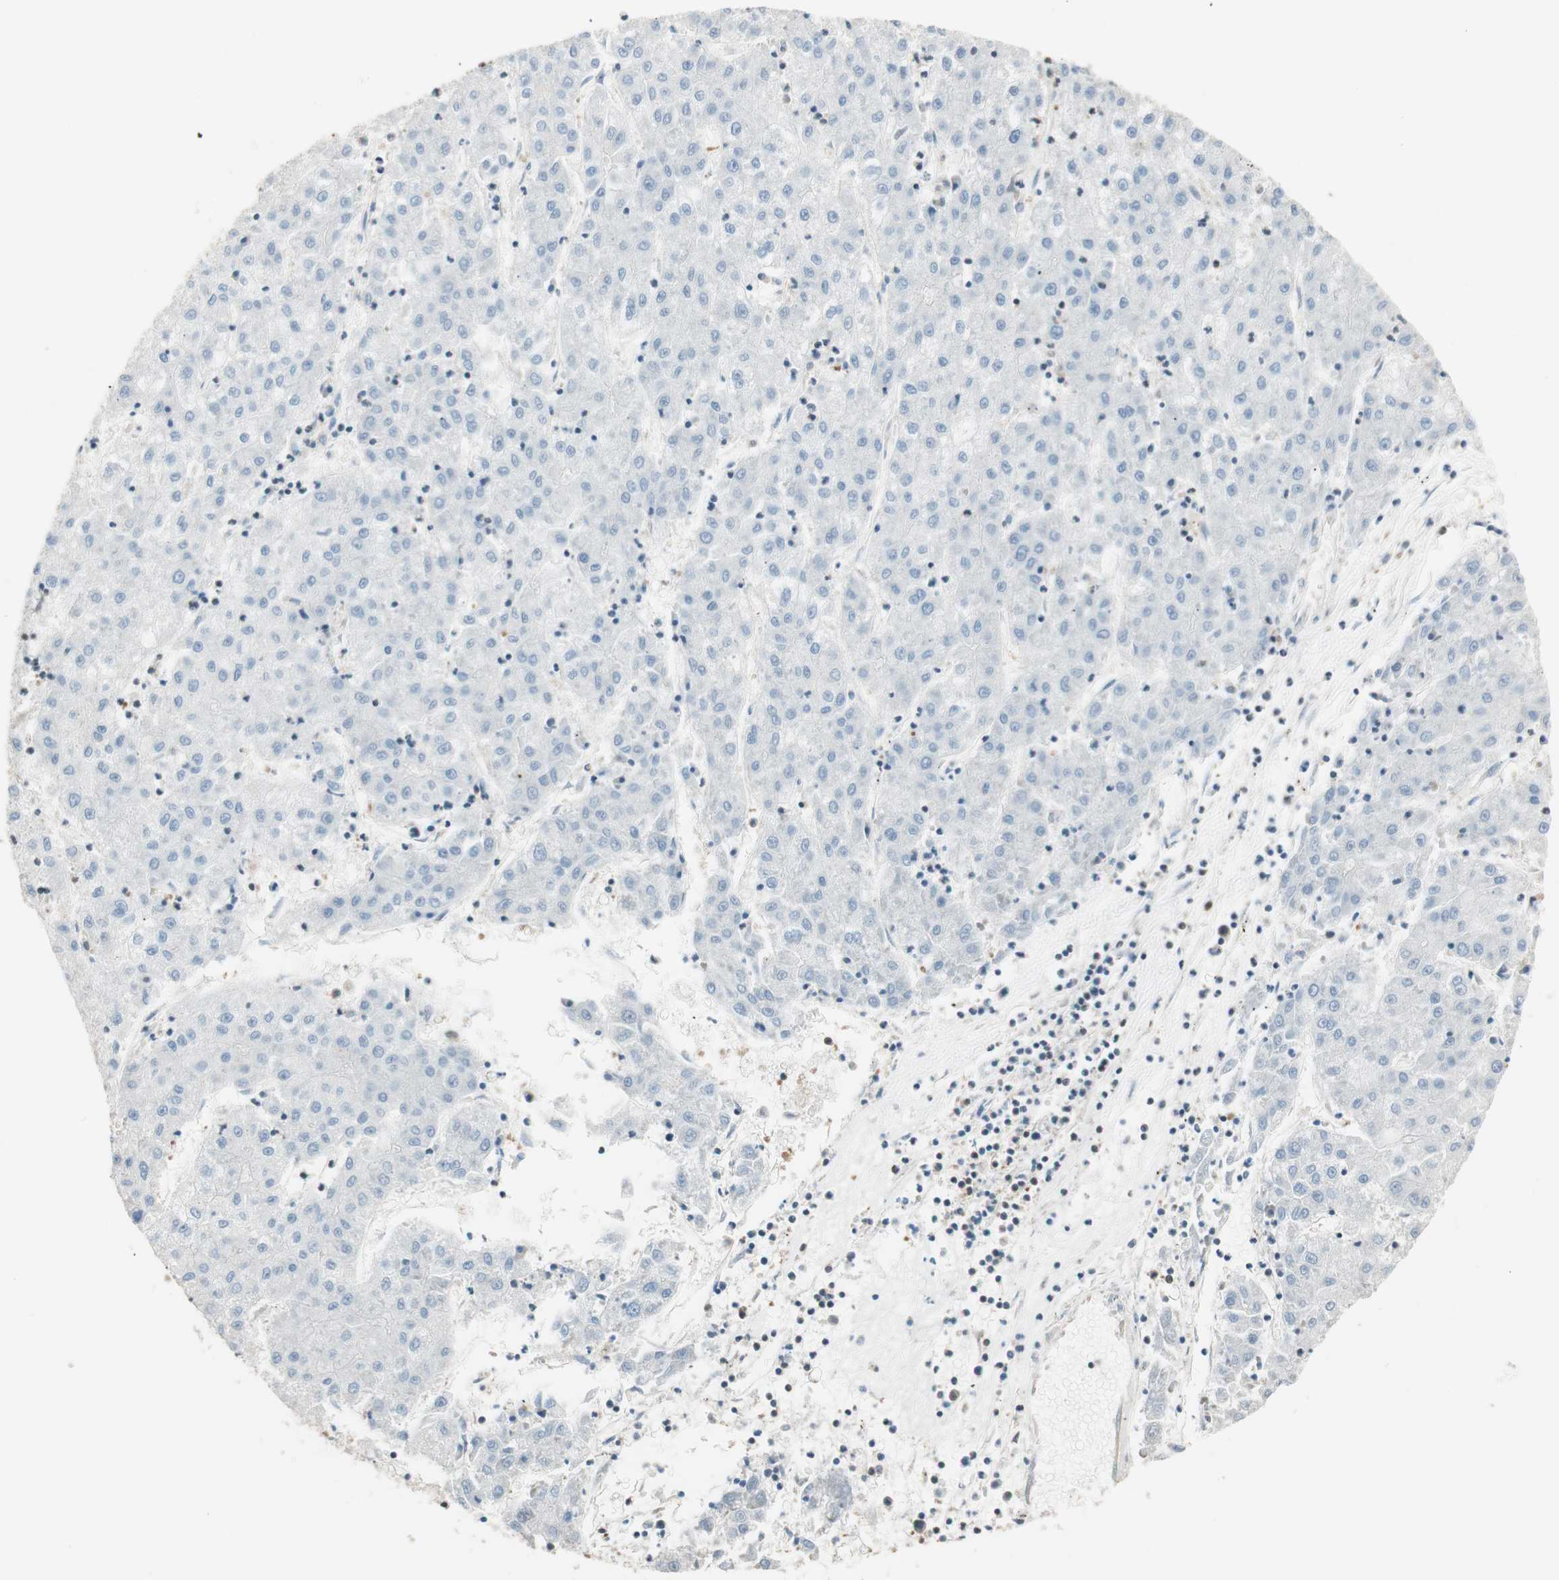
{"staining": {"intensity": "negative", "quantity": "none", "location": "none"}, "tissue": "liver cancer", "cell_type": "Tumor cells", "image_type": "cancer", "snomed": [{"axis": "morphology", "description": "Carcinoma, Hepatocellular, NOS"}, {"axis": "topography", "description": "Liver"}], "caption": "Immunohistochemistry photomicrograph of neoplastic tissue: human liver cancer stained with DAB shows no significant protein staining in tumor cells.", "gene": "CRLF3", "patient": {"sex": "male", "age": 72}}